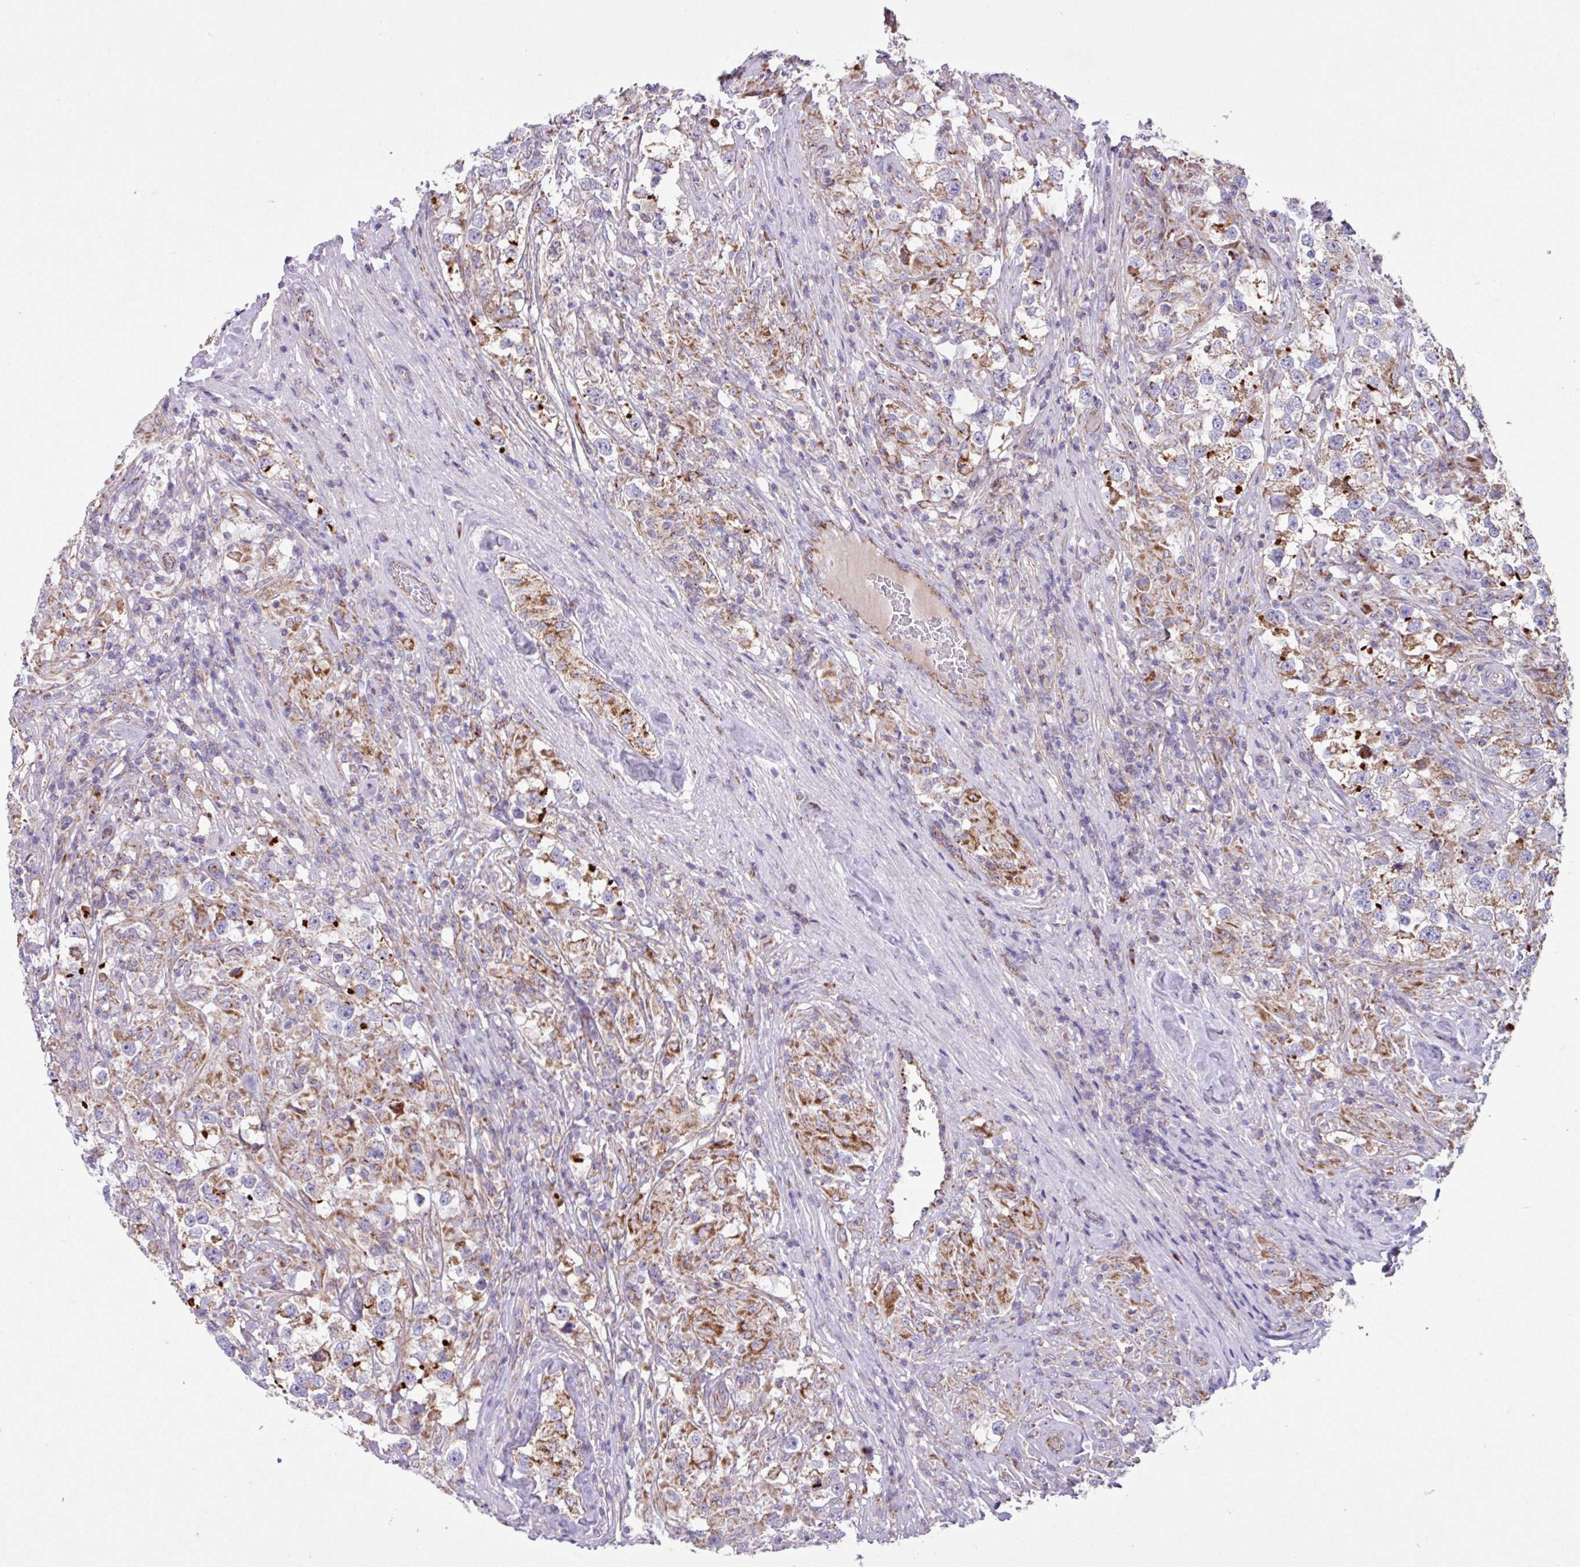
{"staining": {"intensity": "moderate", "quantity": "25%-75%", "location": "cytoplasmic/membranous"}, "tissue": "testis cancer", "cell_type": "Tumor cells", "image_type": "cancer", "snomed": [{"axis": "morphology", "description": "Seminoma, NOS"}, {"axis": "topography", "description": "Testis"}], "caption": "A high-resolution image shows immunohistochemistry staining of testis cancer (seminoma), which exhibits moderate cytoplasmic/membranous staining in approximately 25%-75% of tumor cells.", "gene": "OTULIN", "patient": {"sex": "male", "age": 46}}